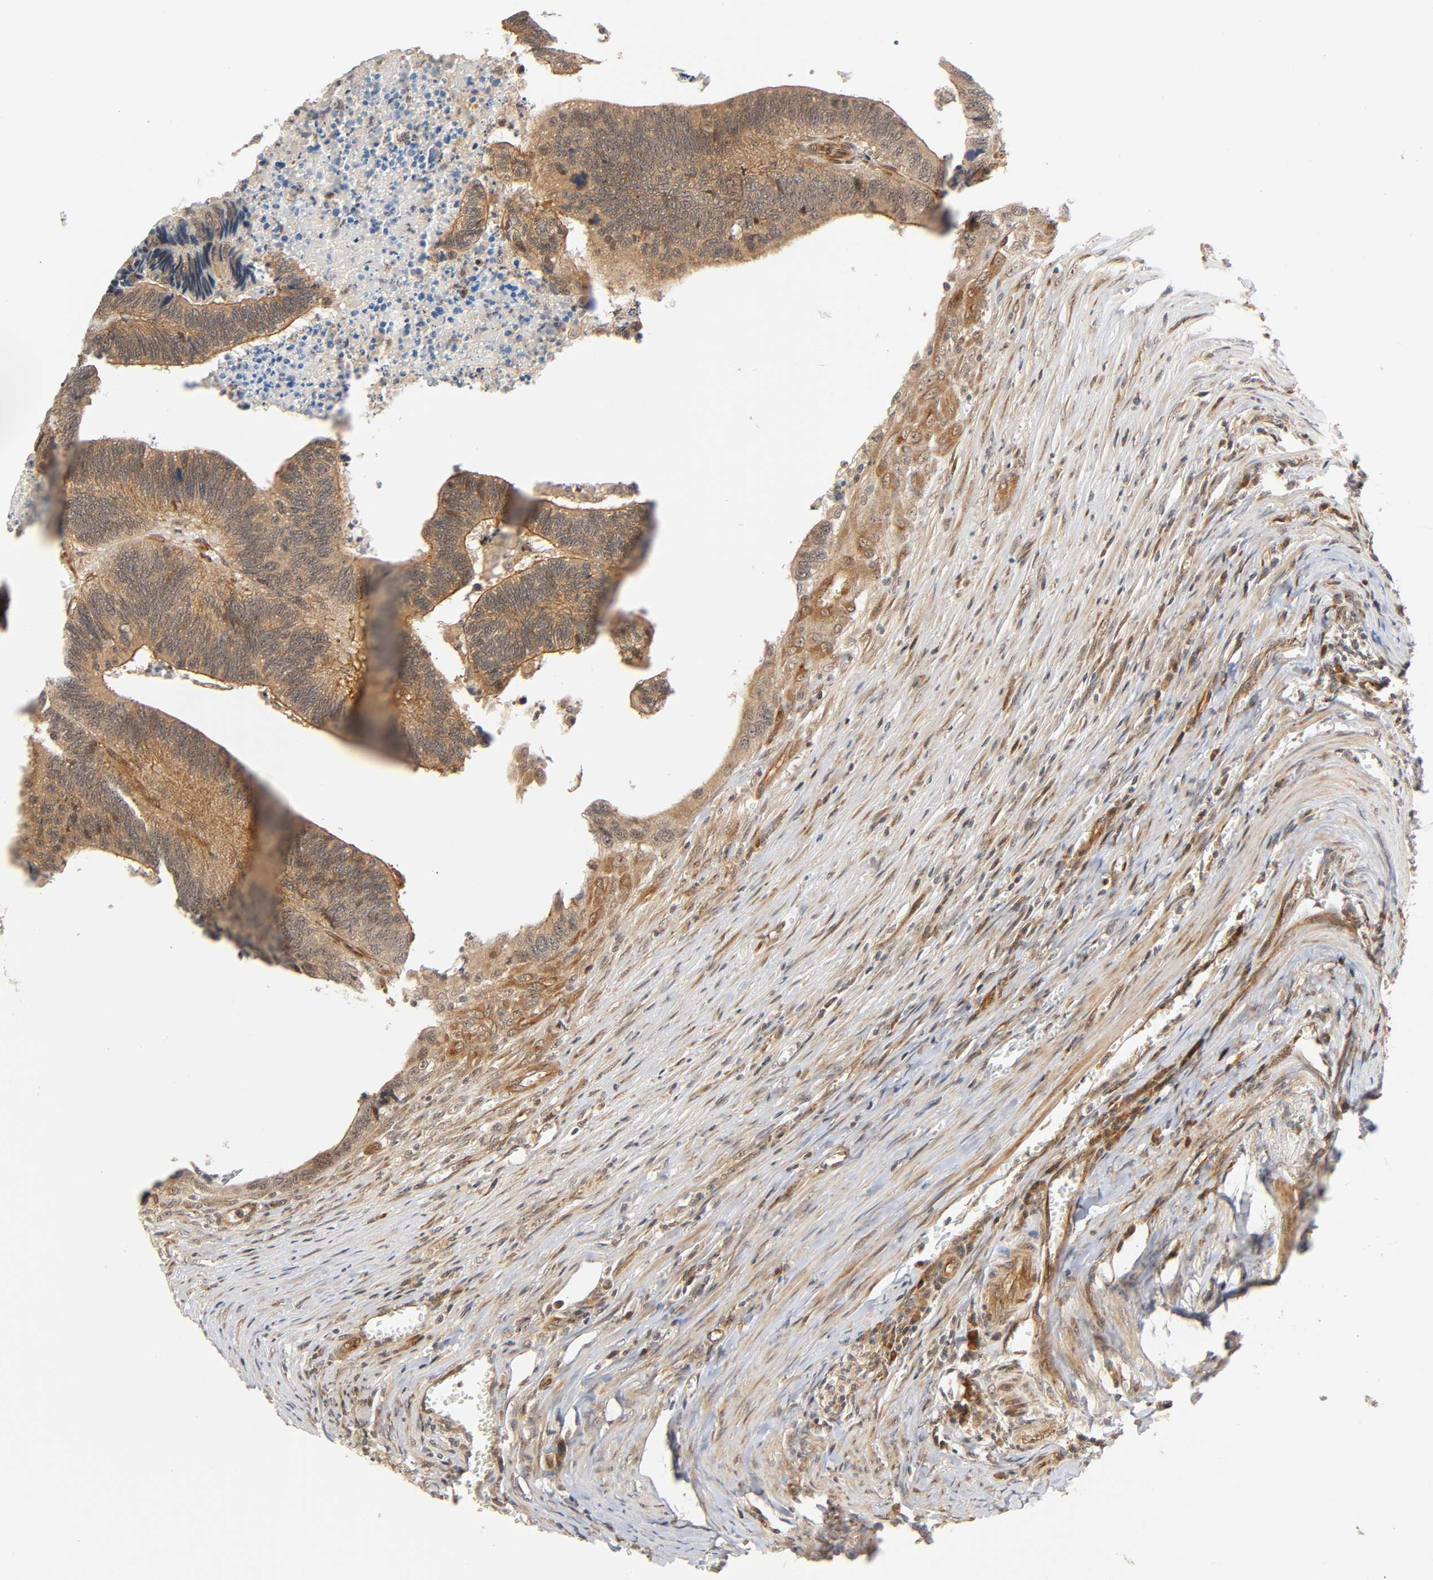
{"staining": {"intensity": "weak", "quantity": ">75%", "location": "cytoplasmic/membranous"}, "tissue": "colorectal cancer", "cell_type": "Tumor cells", "image_type": "cancer", "snomed": [{"axis": "morphology", "description": "Adenocarcinoma, NOS"}, {"axis": "topography", "description": "Colon"}], "caption": "An image showing weak cytoplasmic/membranous expression in approximately >75% of tumor cells in colorectal cancer (adenocarcinoma), as visualized by brown immunohistochemical staining.", "gene": "IQCJ-SCHIP1", "patient": {"sex": "male", "age": 72}}